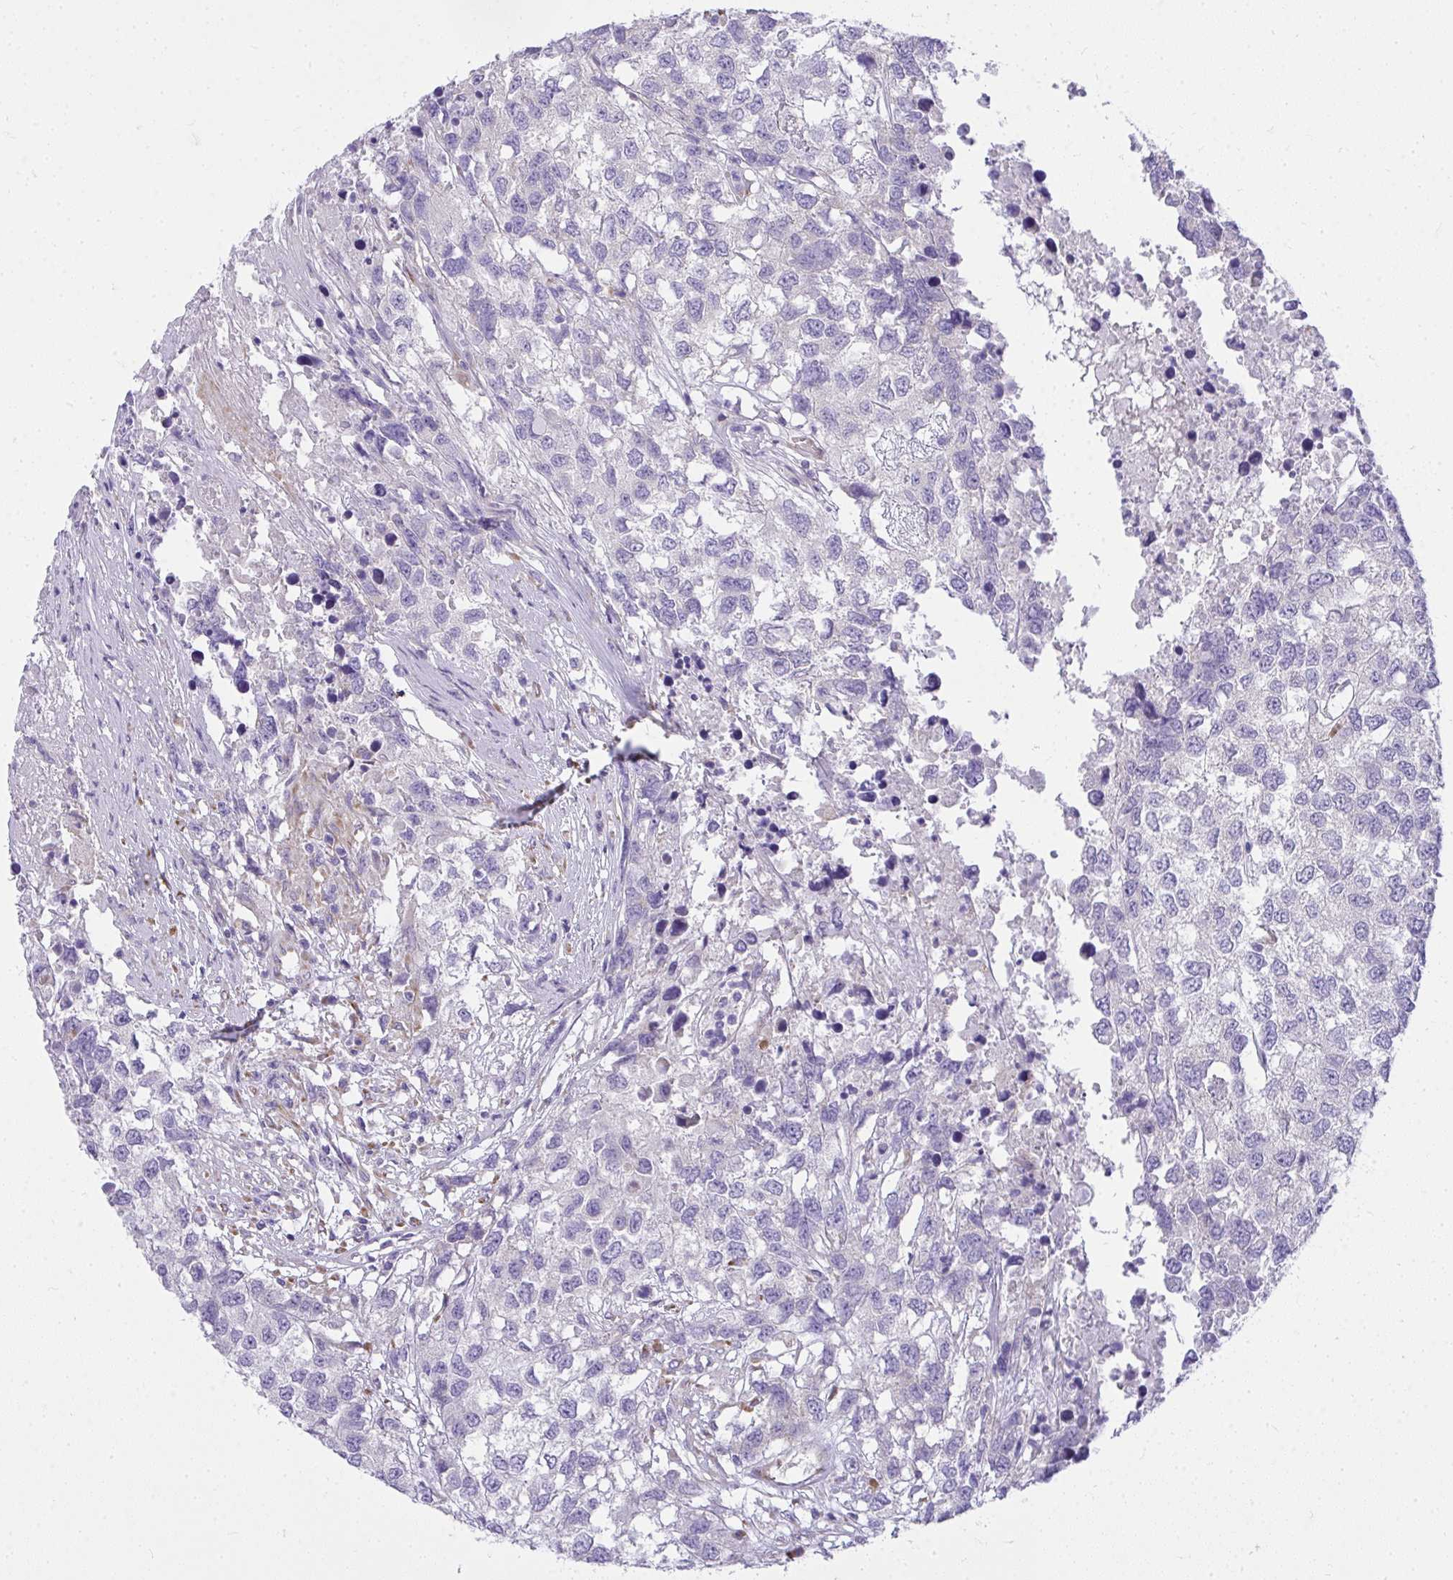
{"staining": {"intensity": "negative", "quantity": "none", "location": "none"}, "tissue": "testis cancer", "cell_type": "Tumor cells", "image_type": "cancer", "snomed": [{"axis": "morphology", "description": "Carcinoma, Embryonal, NOS"}, {"axis": "topography", "description": "Testis"}], "caption": "Protein analysis of testis embryonal carcinoma reveals no significant expression in tumor cells.", "gene": "ADRA2C", "patient": {"sex": "male", "age": 83}}